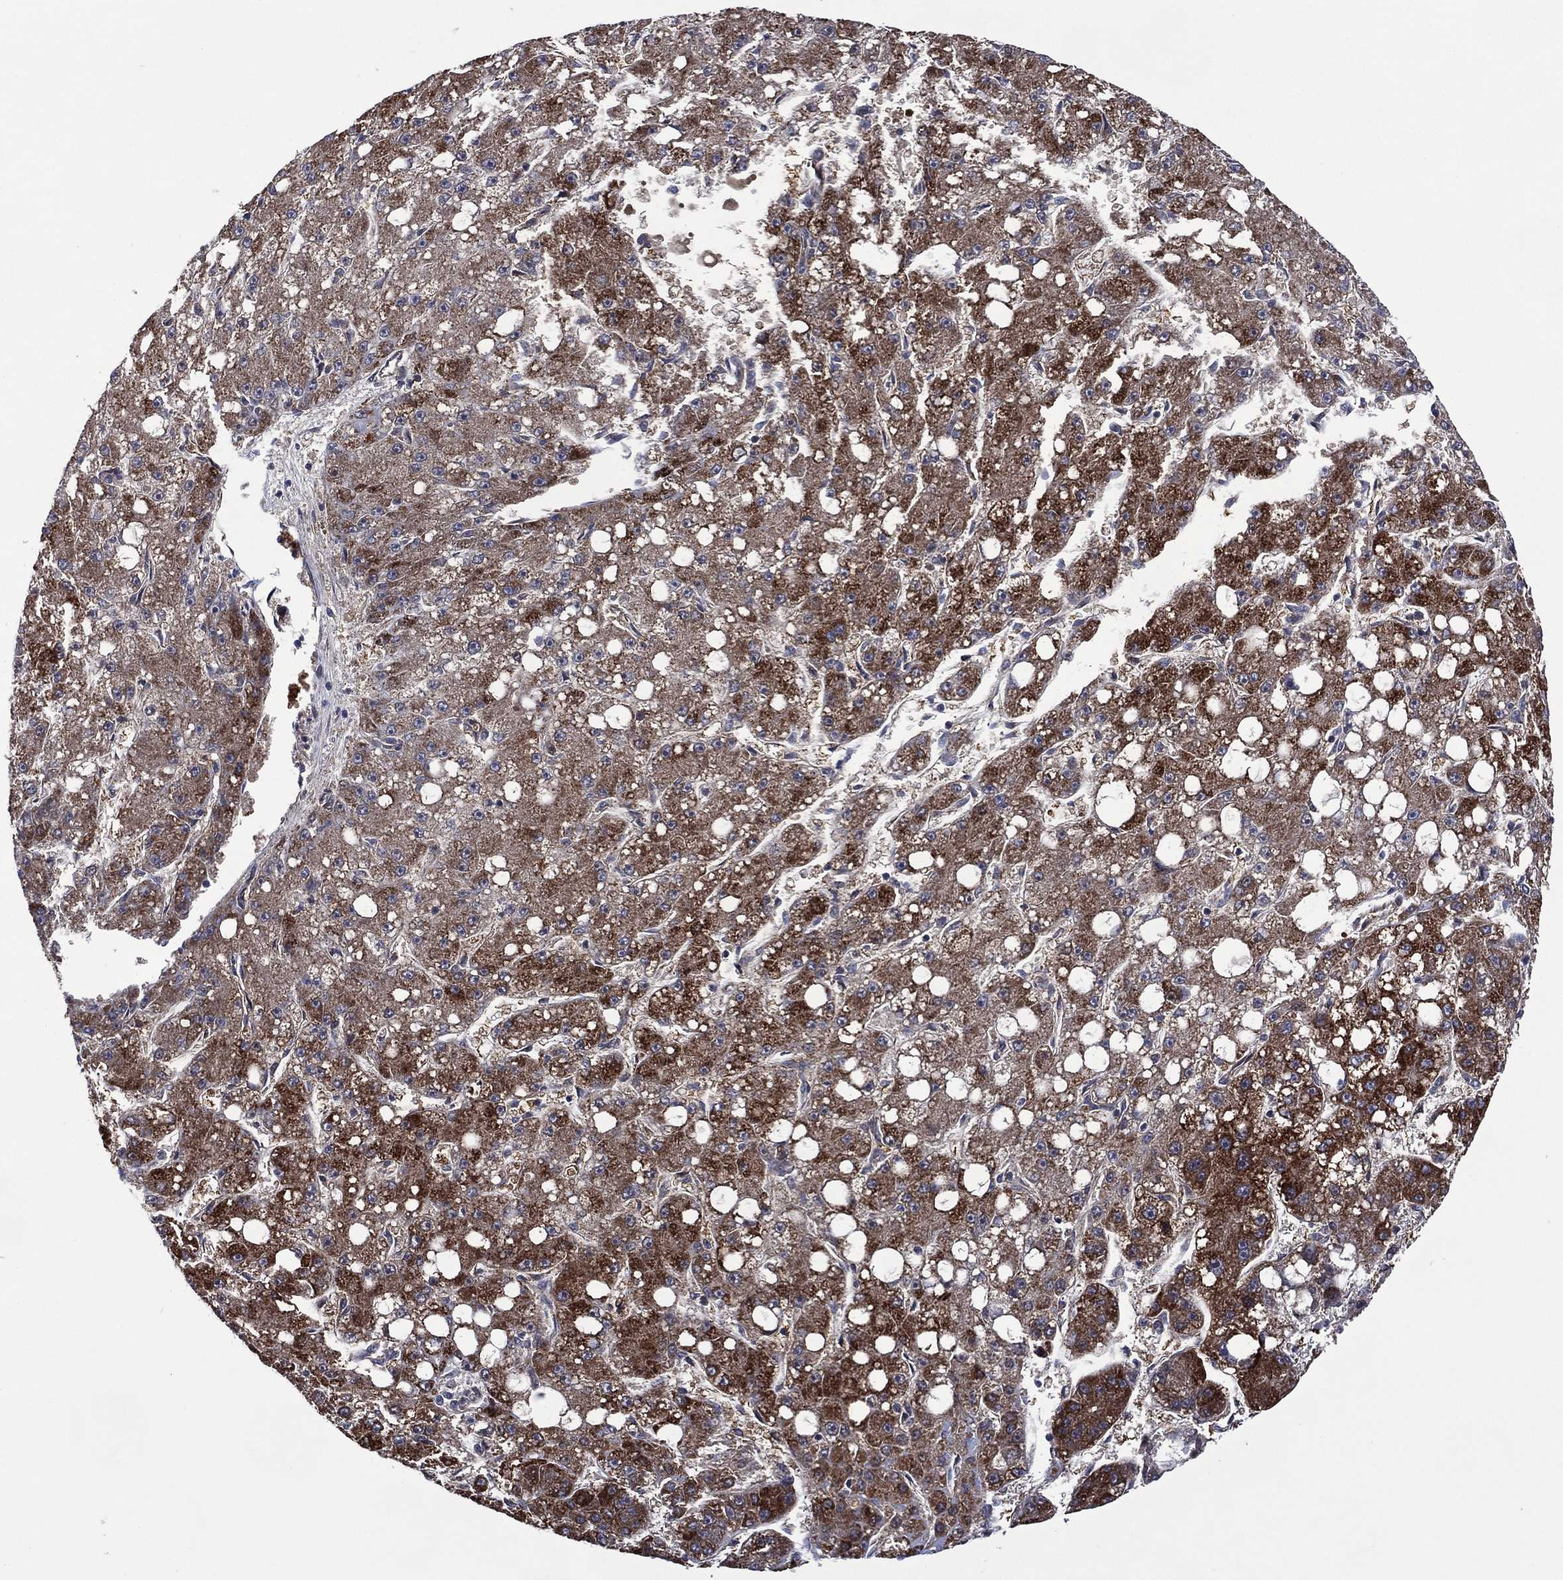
{"staining": {"intensity": "moderate", "quantity": ">75%", "location": "cytoplasmic/membranous"}, "tissue": "liver cancer", "cell_type": "Tumor cells", "image_type": "cancer", "snomed": [{"axis": "morphology", "description": "Carcinoma, Hepatocellular, NOS"}, {"axis": "topography", "description": "Liver"}], "caption": "IHC of liver cancer (hepatocellular carcinoma) displays medium levels of moderate cytoplasmic/membranous expression in approximately >75% of tumor cells.", "gene": "HTD2", "patient": {"sex": "male", "age": 67}}